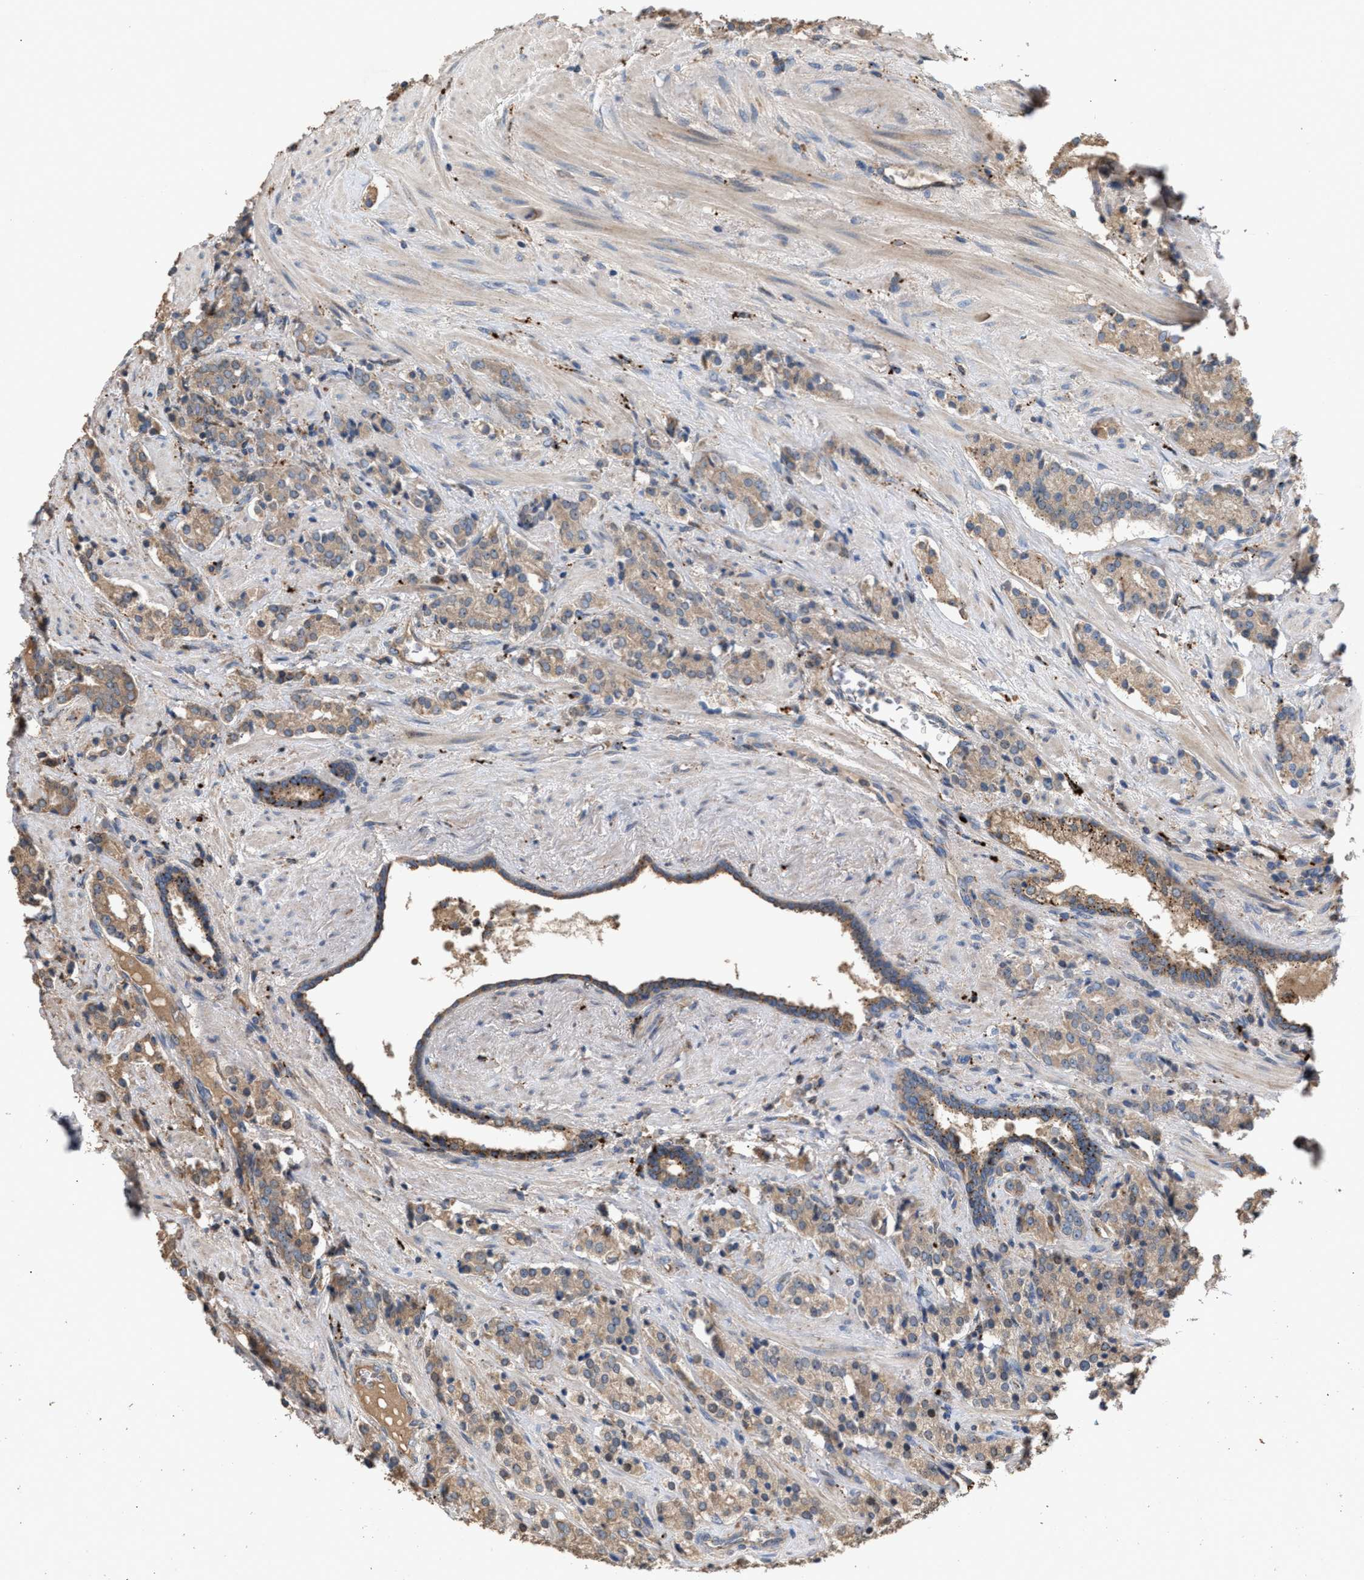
{"staining": {"intensity": "moderate", "quantity": ">75%", "location": "cytoplasmic/membranous"}, "tissue": "prostate cancer", "cell_type": "Tumor cells", "image_type": "cancer", "snomed": [{"axis": "morphology", "description": "Adenocarcinoma, High grade"}, {"axis": "topography", "description": "Prostate"}], "caption": "Immunohistochemistry staining of prostate cancer (high-grade adenocarcinoma), which demonstrates medium levels of moderate cytoplasmic/membranous expression in about >75% of tumor cells indicating moderate cytoplasmic/membranous protein positivity. The staining was performed using DAB (brown) for protein detection and nuclei were counterstained in hematoxylin (blue).", "gene": "ELMO3", "patient": {"sex": "male", "age": 71}}